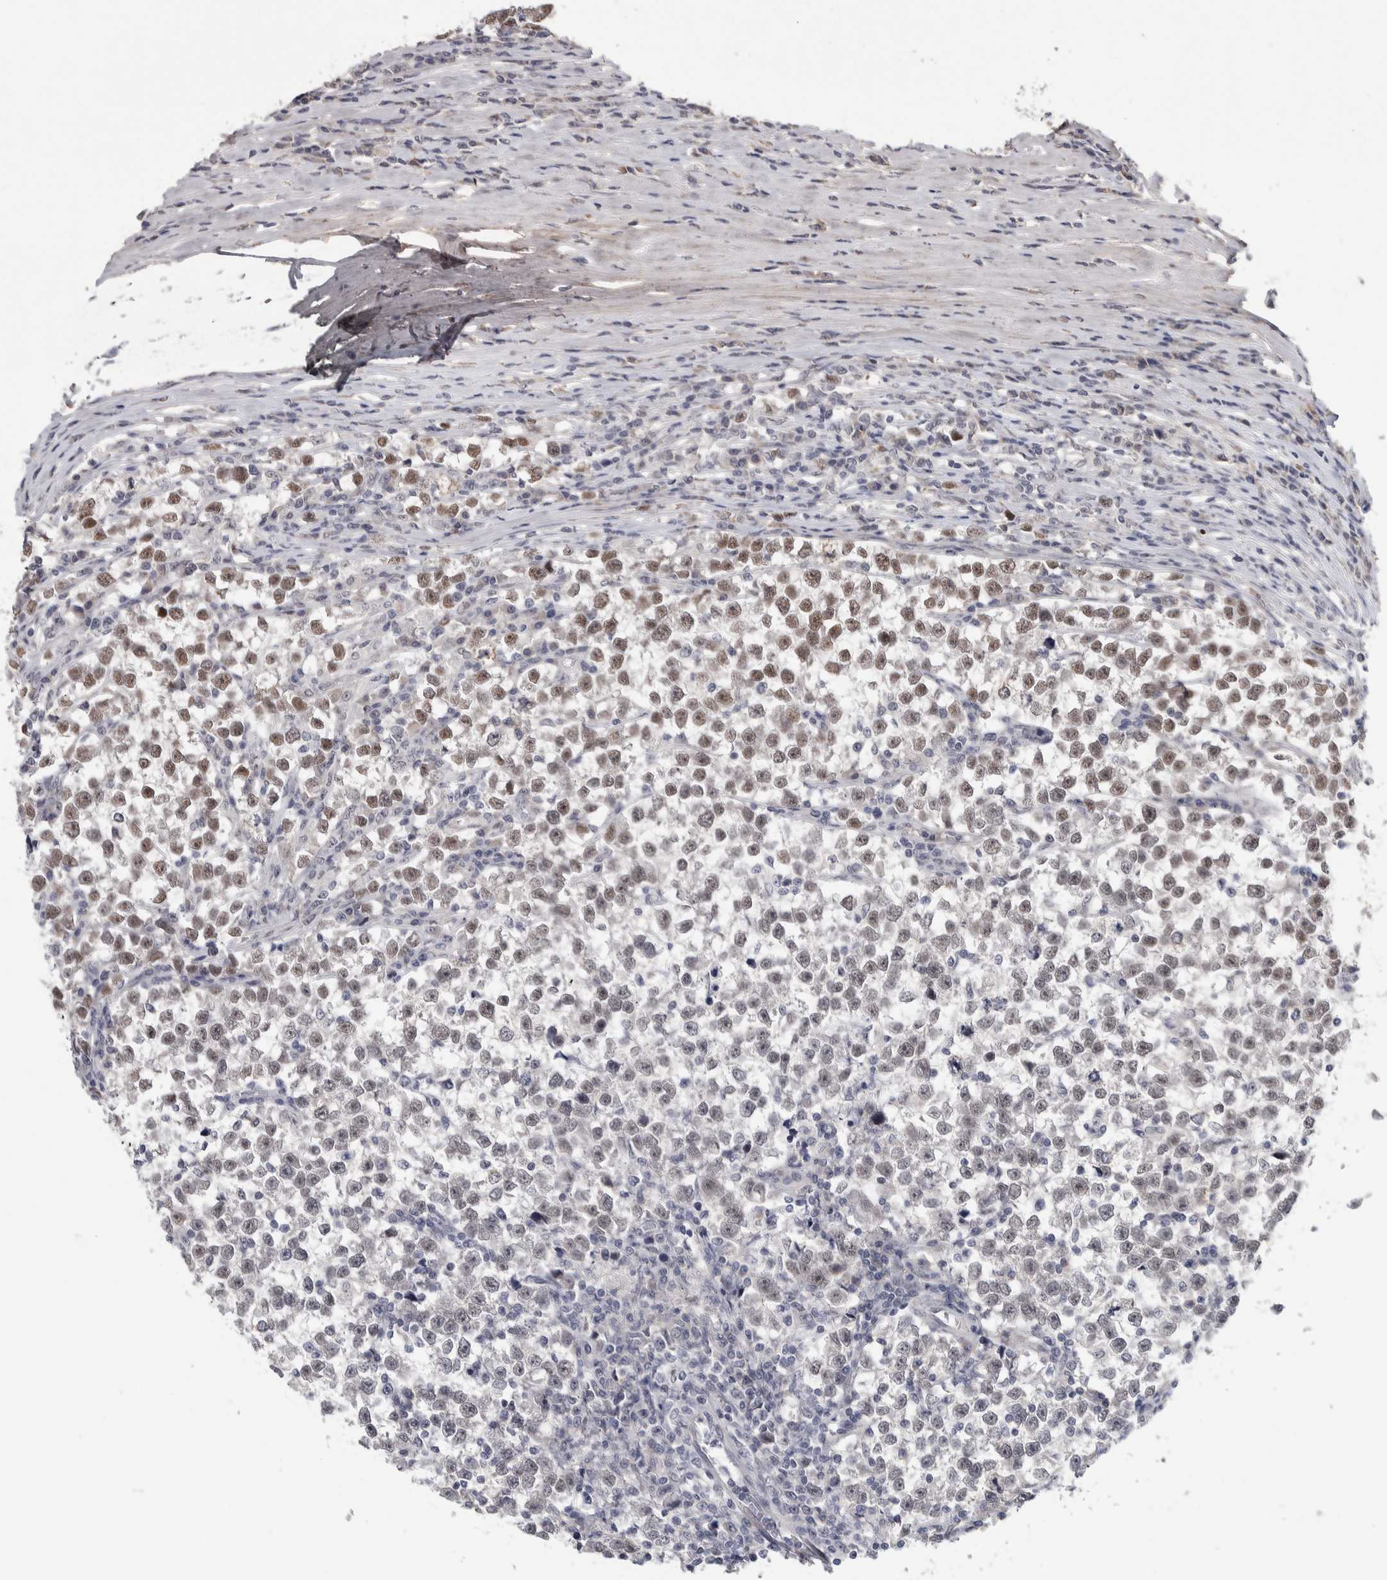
{"staining": {"intensity": "moderate", "quantity": ">75%", "location": "nuclear"}, "tissue": "testis cancer", "cell_type": "Tumor cells", "image_type": "cancer", "snomed": [{"axis": "morphology", "description": "Normal tissue, NOS"}, {"axis": "morphology", "description": "Seminoma, NOS"}, {"axis": "topography", "description": "Testis"}], "caption": "Testis cancer (seminoma) was stained to show a protein in brown. There is medium levels of moderate nuclear staining in approximately >75% of tumor cells.", "gene": "ASPN", "patient": {"sex": "male", "age": 43}}